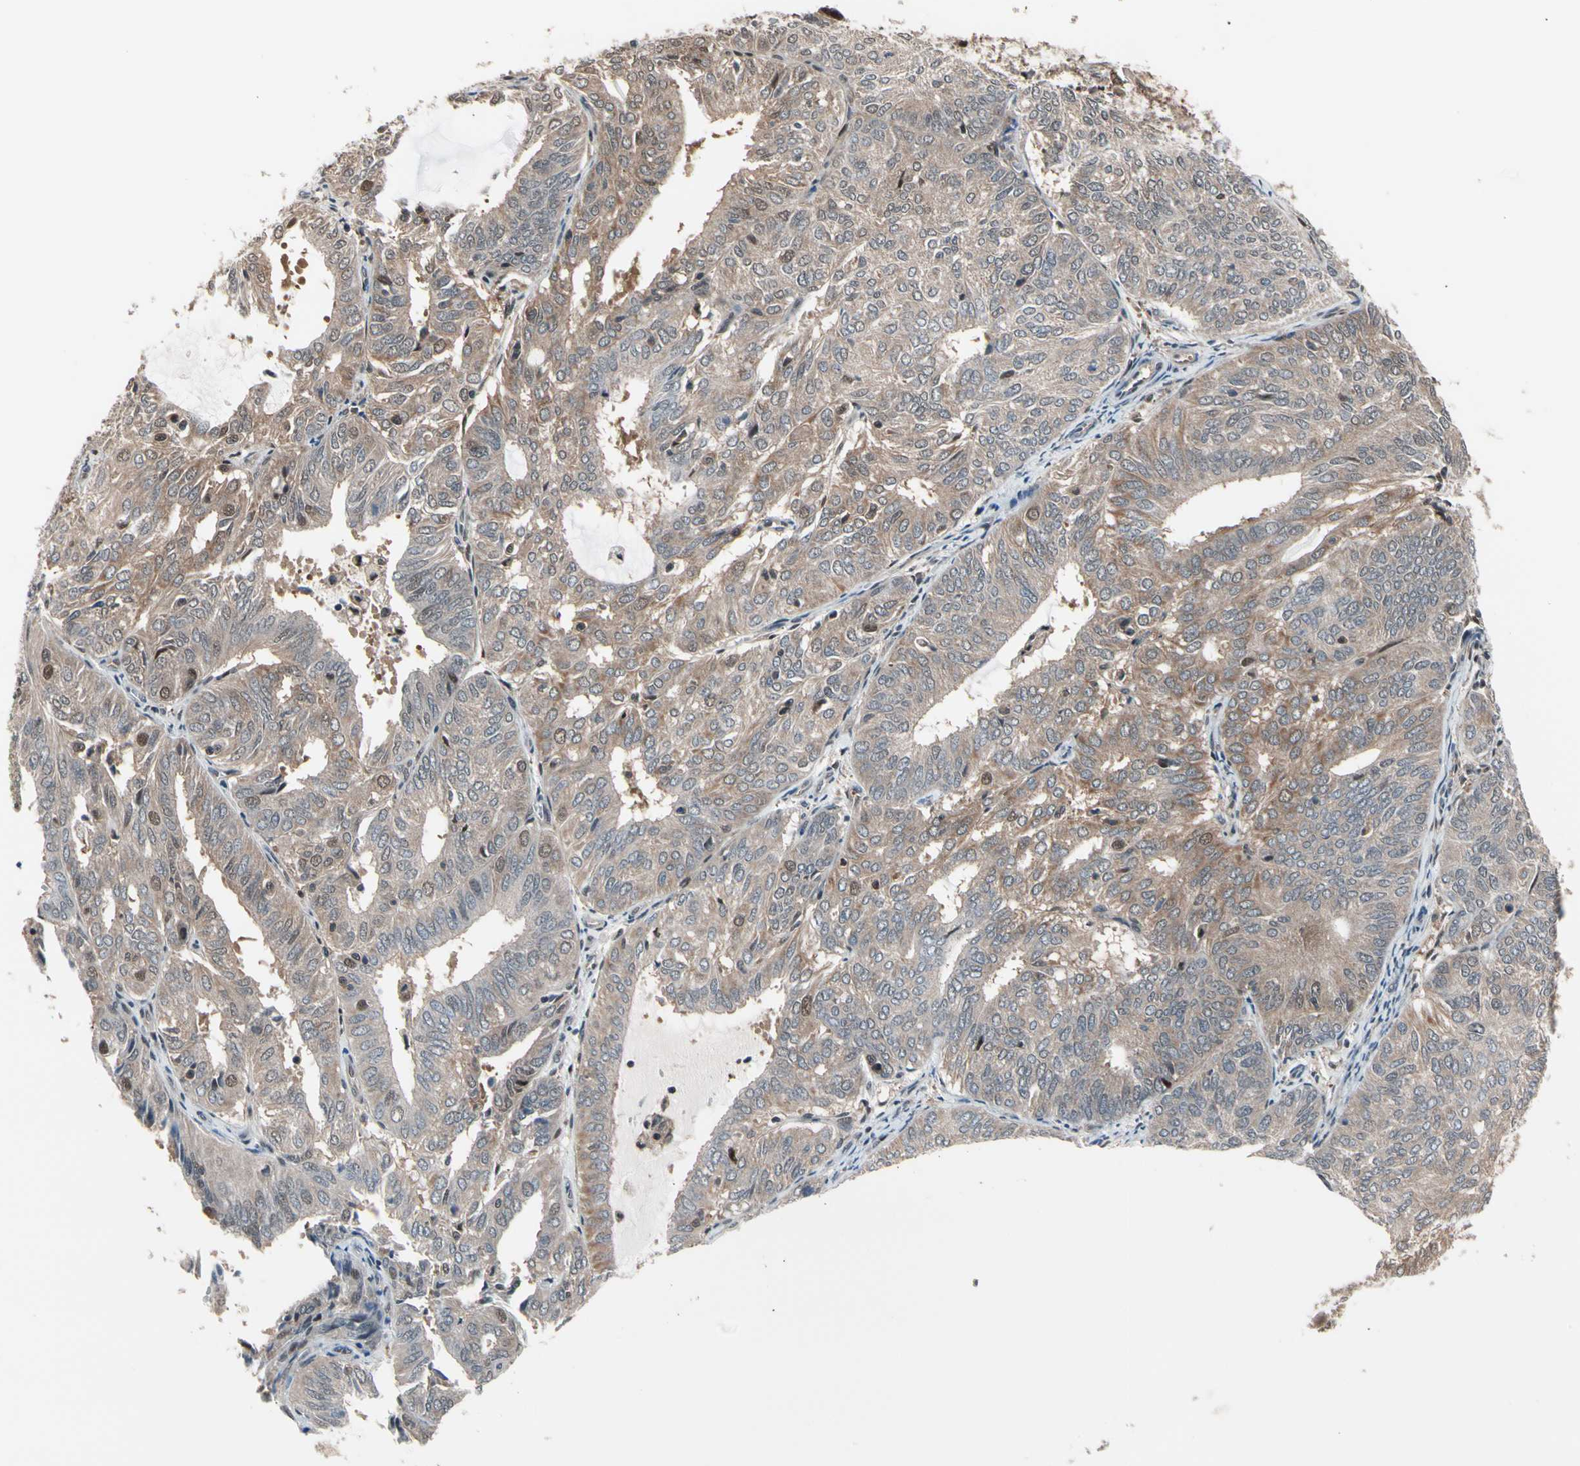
{"staining": {"intensity": "weak", "quantity": ">75%", "location": "cytoplasmic/membranous"}, "tissue": "endometrial cancer", "cell_type": "Tumor cells", "image_type": "cancer", "snomed": [{"axis": "morphology", "description": "Adenocarcinoma, NOS"}, {"axis": "topography", "description": "Uterus"}], "caption": "Immunohistochemical staining of endometrial adenocarcinoma exhibits low levels of weak cytoplasmic/membranous protein staining in approximately >75% of tumor cells. Using DAB (3,3'-diaminobenzidine) (brown) and hematoxylin (blue) stains, captured at high magnification using brightfield microscopy.", "gene": "PSMA2", "patient": {"sex": "female", "age": 60}}